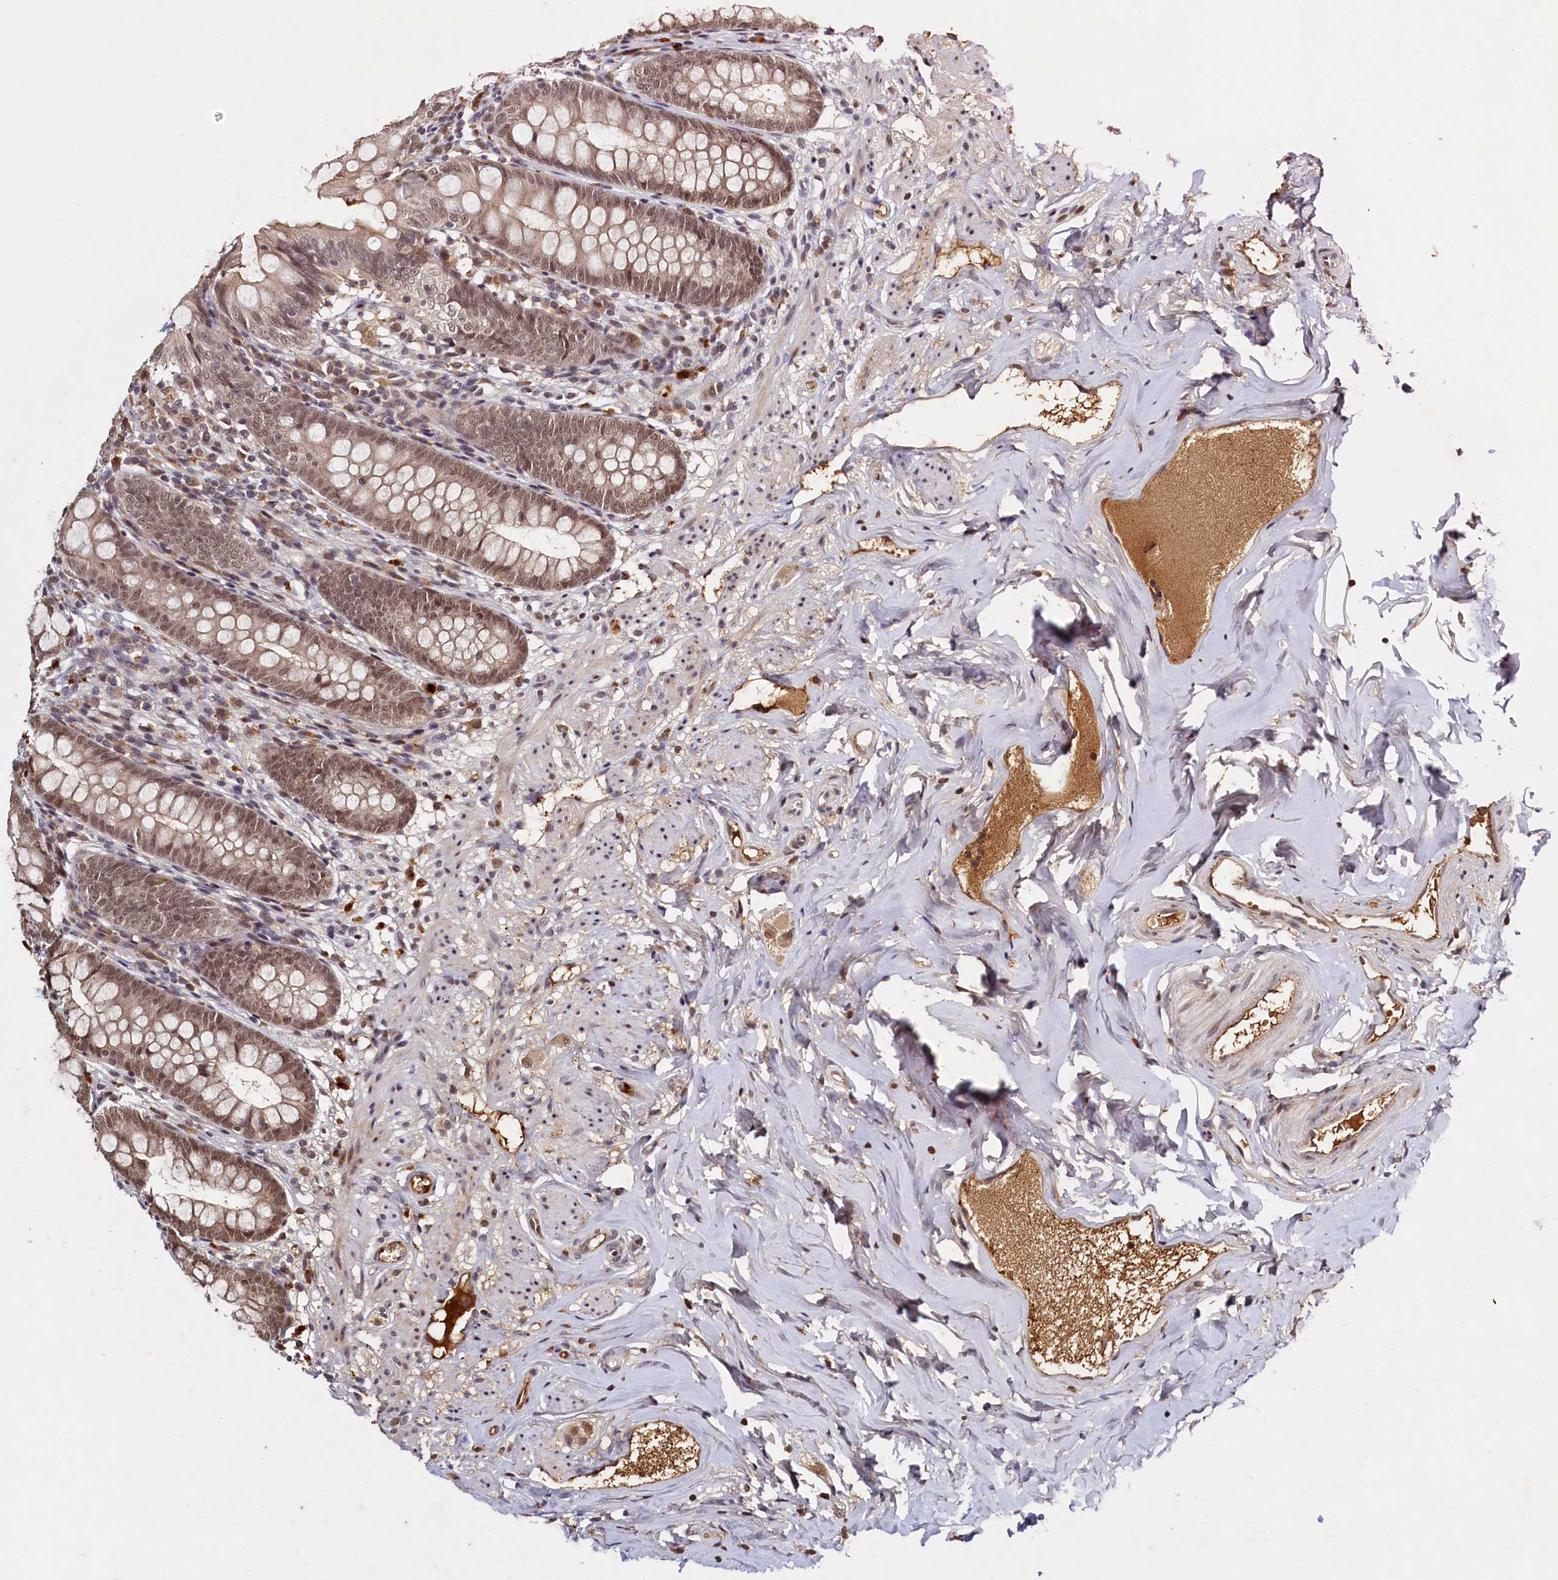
{"staining": {"intensity": "moderate", "quantity": ">75%", "location": "nuclear"}, "tissue": "appendix", "cell_type": "Glandular cells", "image_type": "normal", "snomed": [{"axis": "morphology", "description": "Normal tissue, NOS"}, {"axis": "topography", "description": "Appendix"}], "caption": "Normal appendix shows moderate nuclear positivity in about >75% of glandular cells.", "gene": "TRAPPC4", "patient": {"sex": "female", "age": 51}}